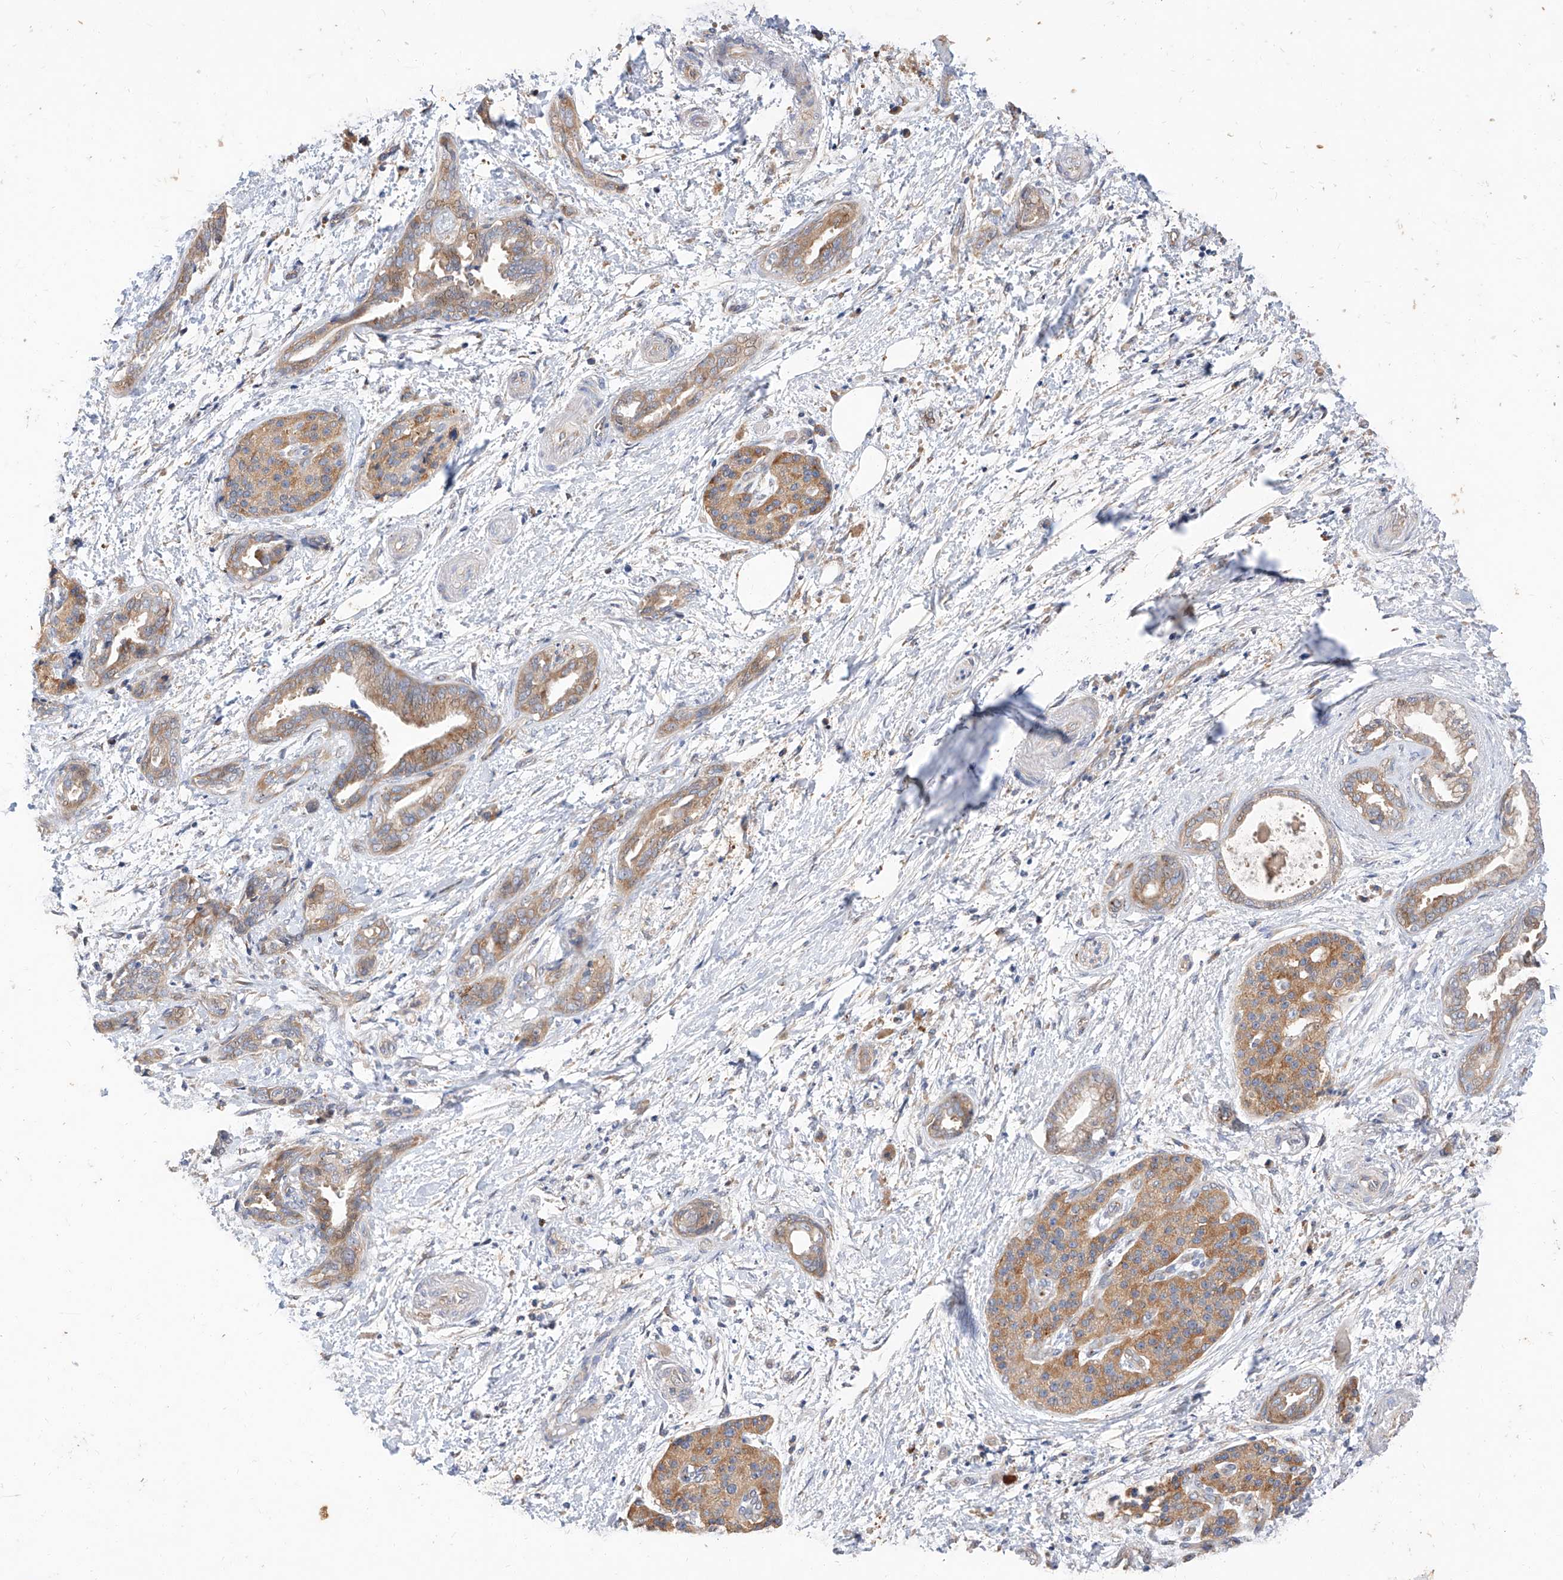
{"staining": {"intensity": "moderate", "quantity": ">75%", "location": "cytoplasmic/membranous"}, "tissue": "pancreatic cancer", "cell_type": "Tumor cells", "image_type": "cancer", "snomed": [{"axis": "morphology", "description": "Normal tissue, NOS"}, {"axis": "morphology", "description": "Adenocarcinoma, NOS"}, {"axis": "topography", "description": "Pancreas"}, {"axis": "topography", "description": "Peripheral nerve tissue"}], "caption": "Pancreatic adenocarcinoma stained for a protein (brown) displays moderate cytoplasmic/membranous positive positivity in about >75% of tumor cells.", "gene": "DIRAS3", "patient": {"sex": "female", "age": 63}}